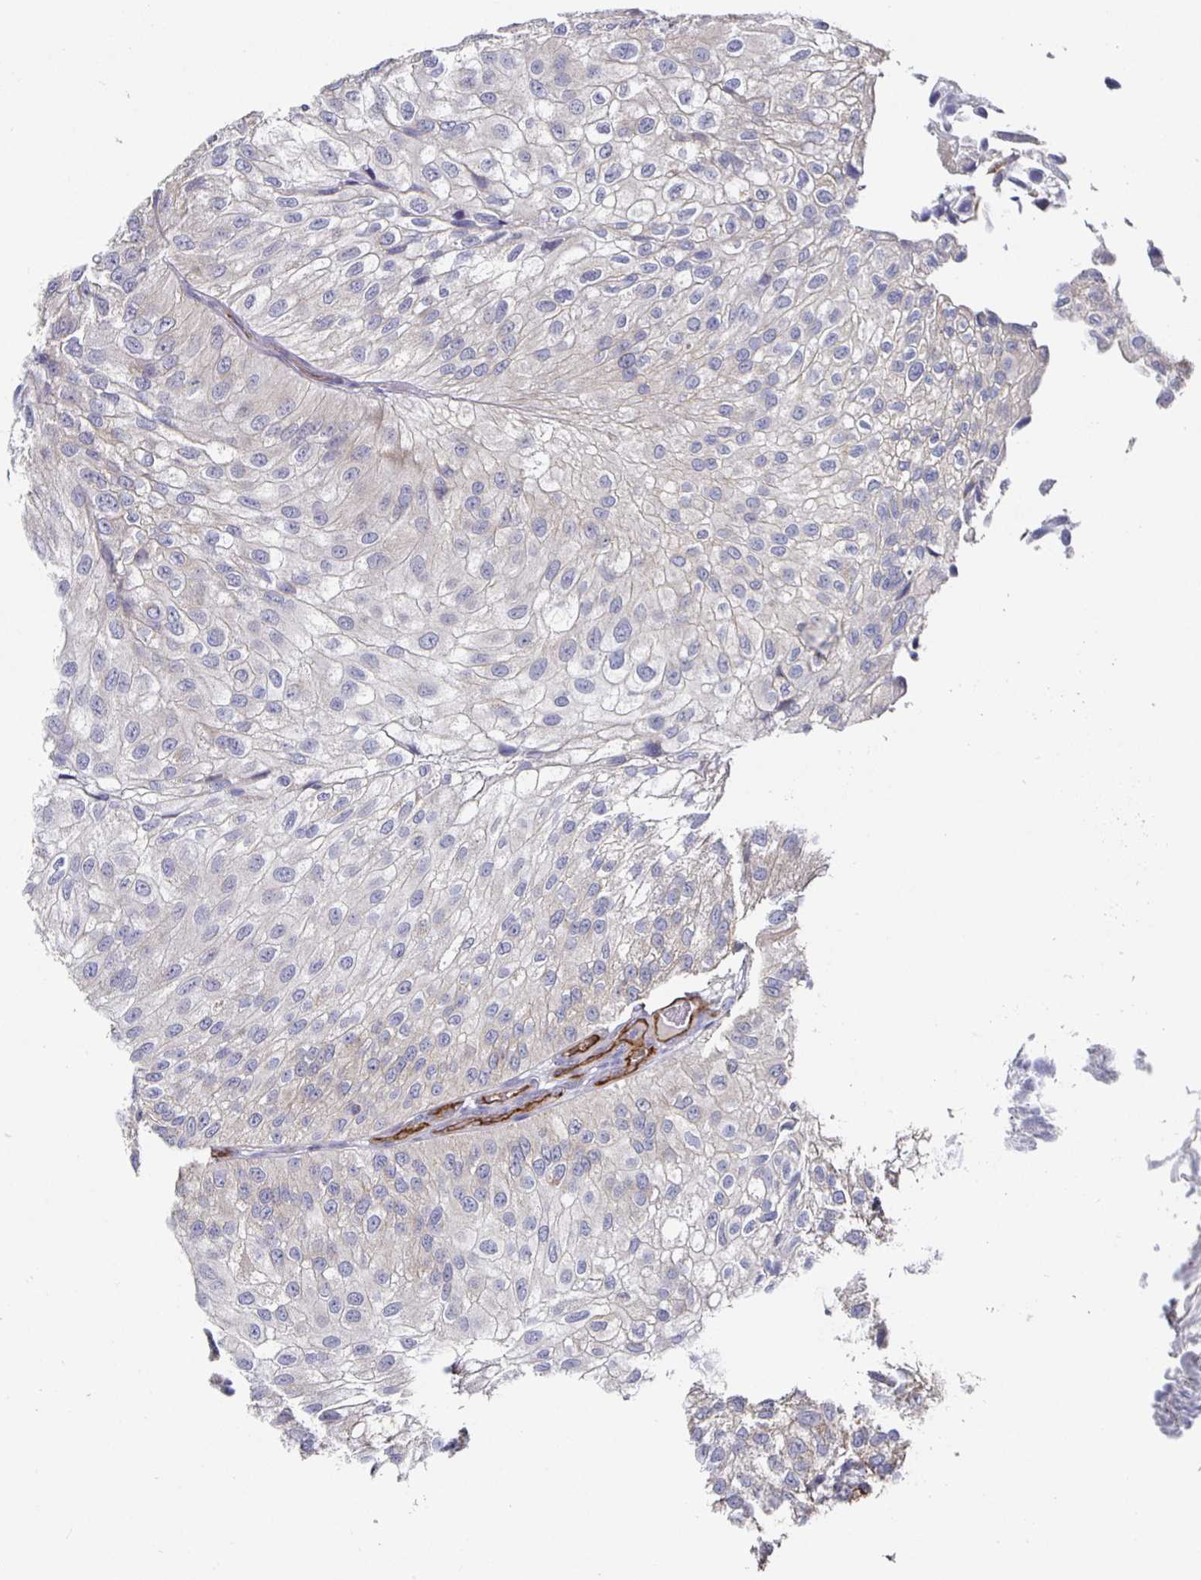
{"staining": {"intensity": "negative", "quantity": "none", "location": "none"}, "tissue": "urothelial cancer", "cell_type": "Tumor cells", "image_type": "cancer", "snomed": [{"axis": "morphology", "description": "Urothelial carcinoma, NOS"}, {"axis": "topography", "description": "Urinary bladder"}], "caption": "Immunohistochemical staining of human transitional cell carcinoma shows no significant expression in tumor cells.", "gene": "PODXL", "patient": {"sex": "male", "age": 87}}